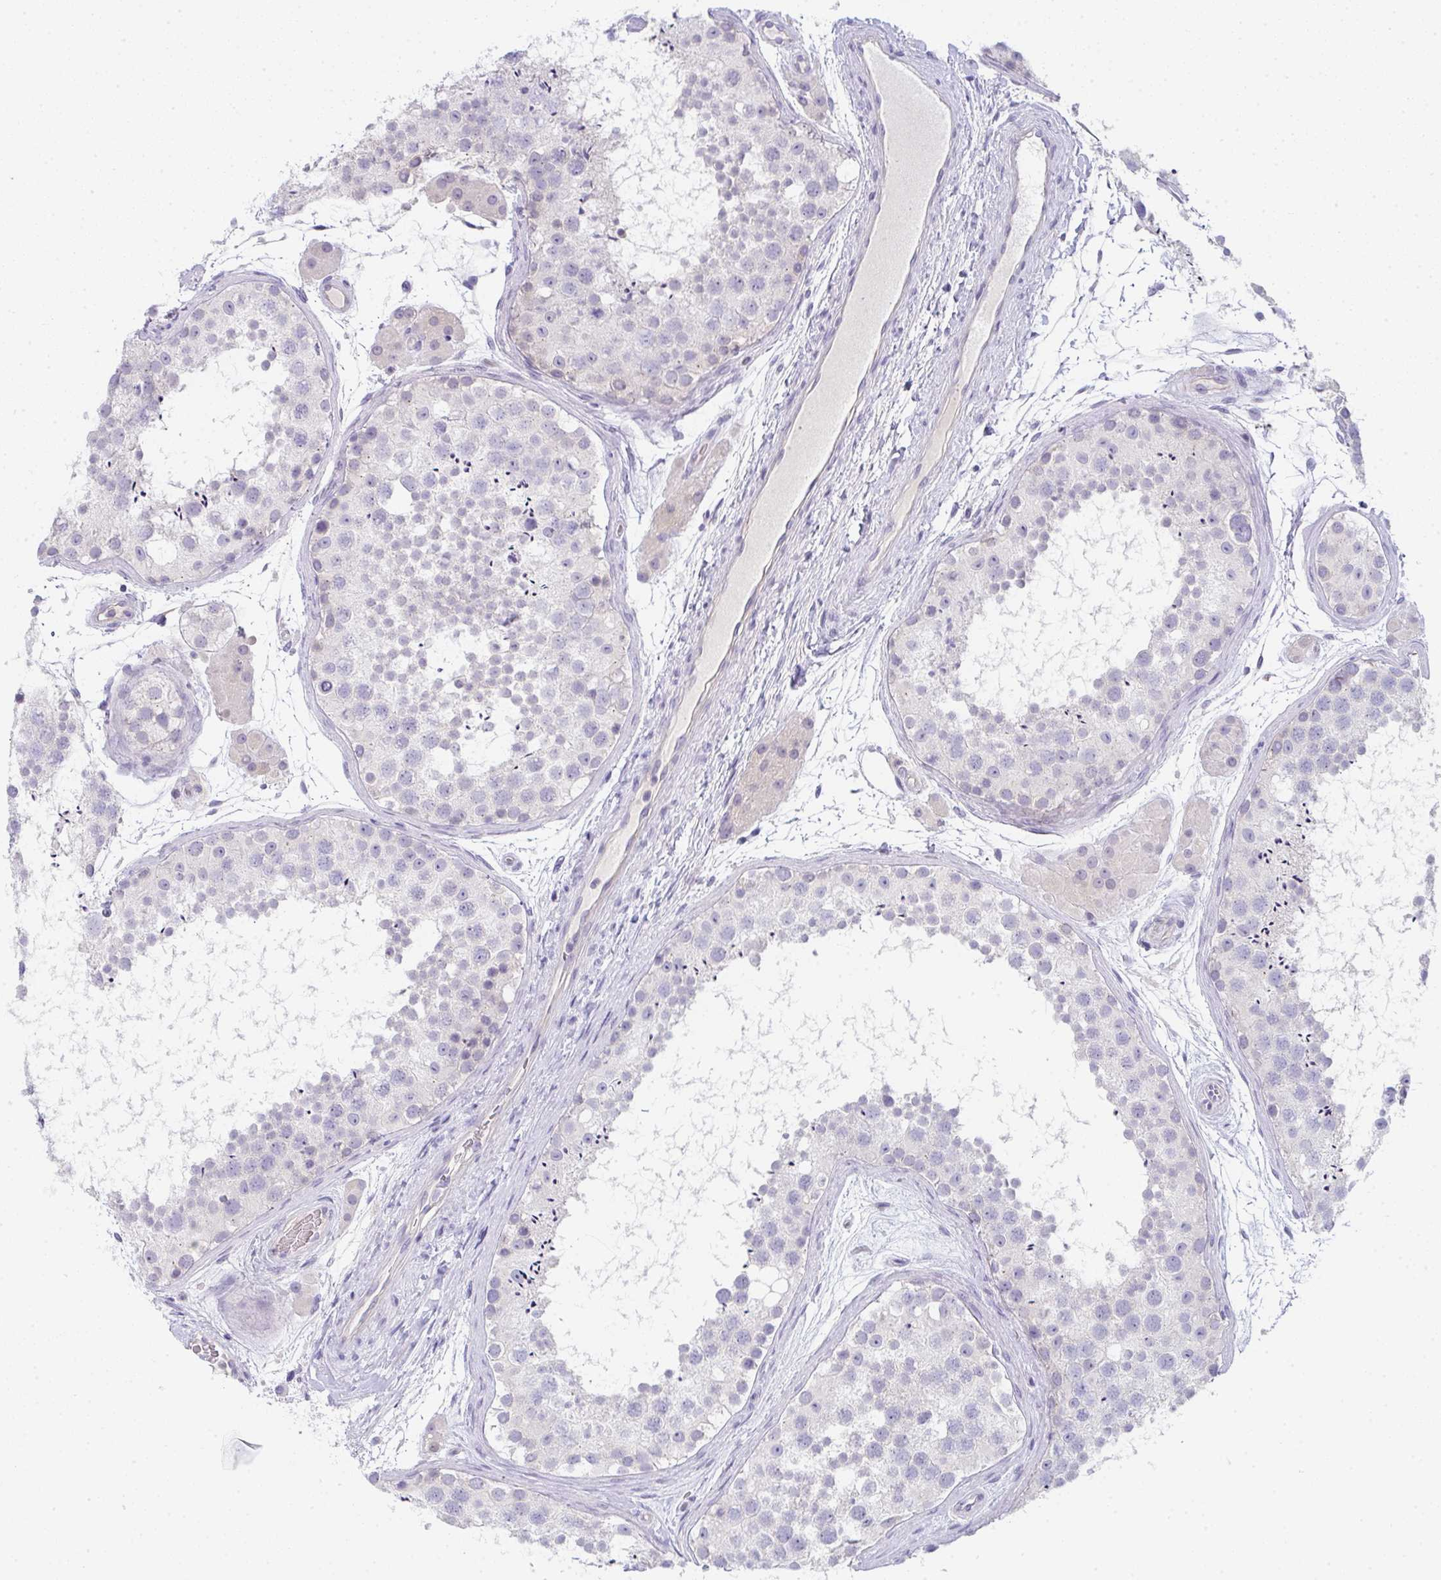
{"staining": {"intensity": "weak", "quantity": "<25%", "location": "cytoplasmic/membranous"}, "tissue": "testis", "cell_type": "Cells in seminiferous ducts", "image_type": "normal", "snomed": [{"axis": "morphology", "description": "Normal tissue, NOS"}, {"axis": "topography", "description": "Testis"}], "caption": "Human testis stained for a protein using immunohistochemistry (IHC) exhibits no expression in cells in seminiferous ducts.", "gene": "CACNA1S", "patient": {"sex": "male", "age": 41}}